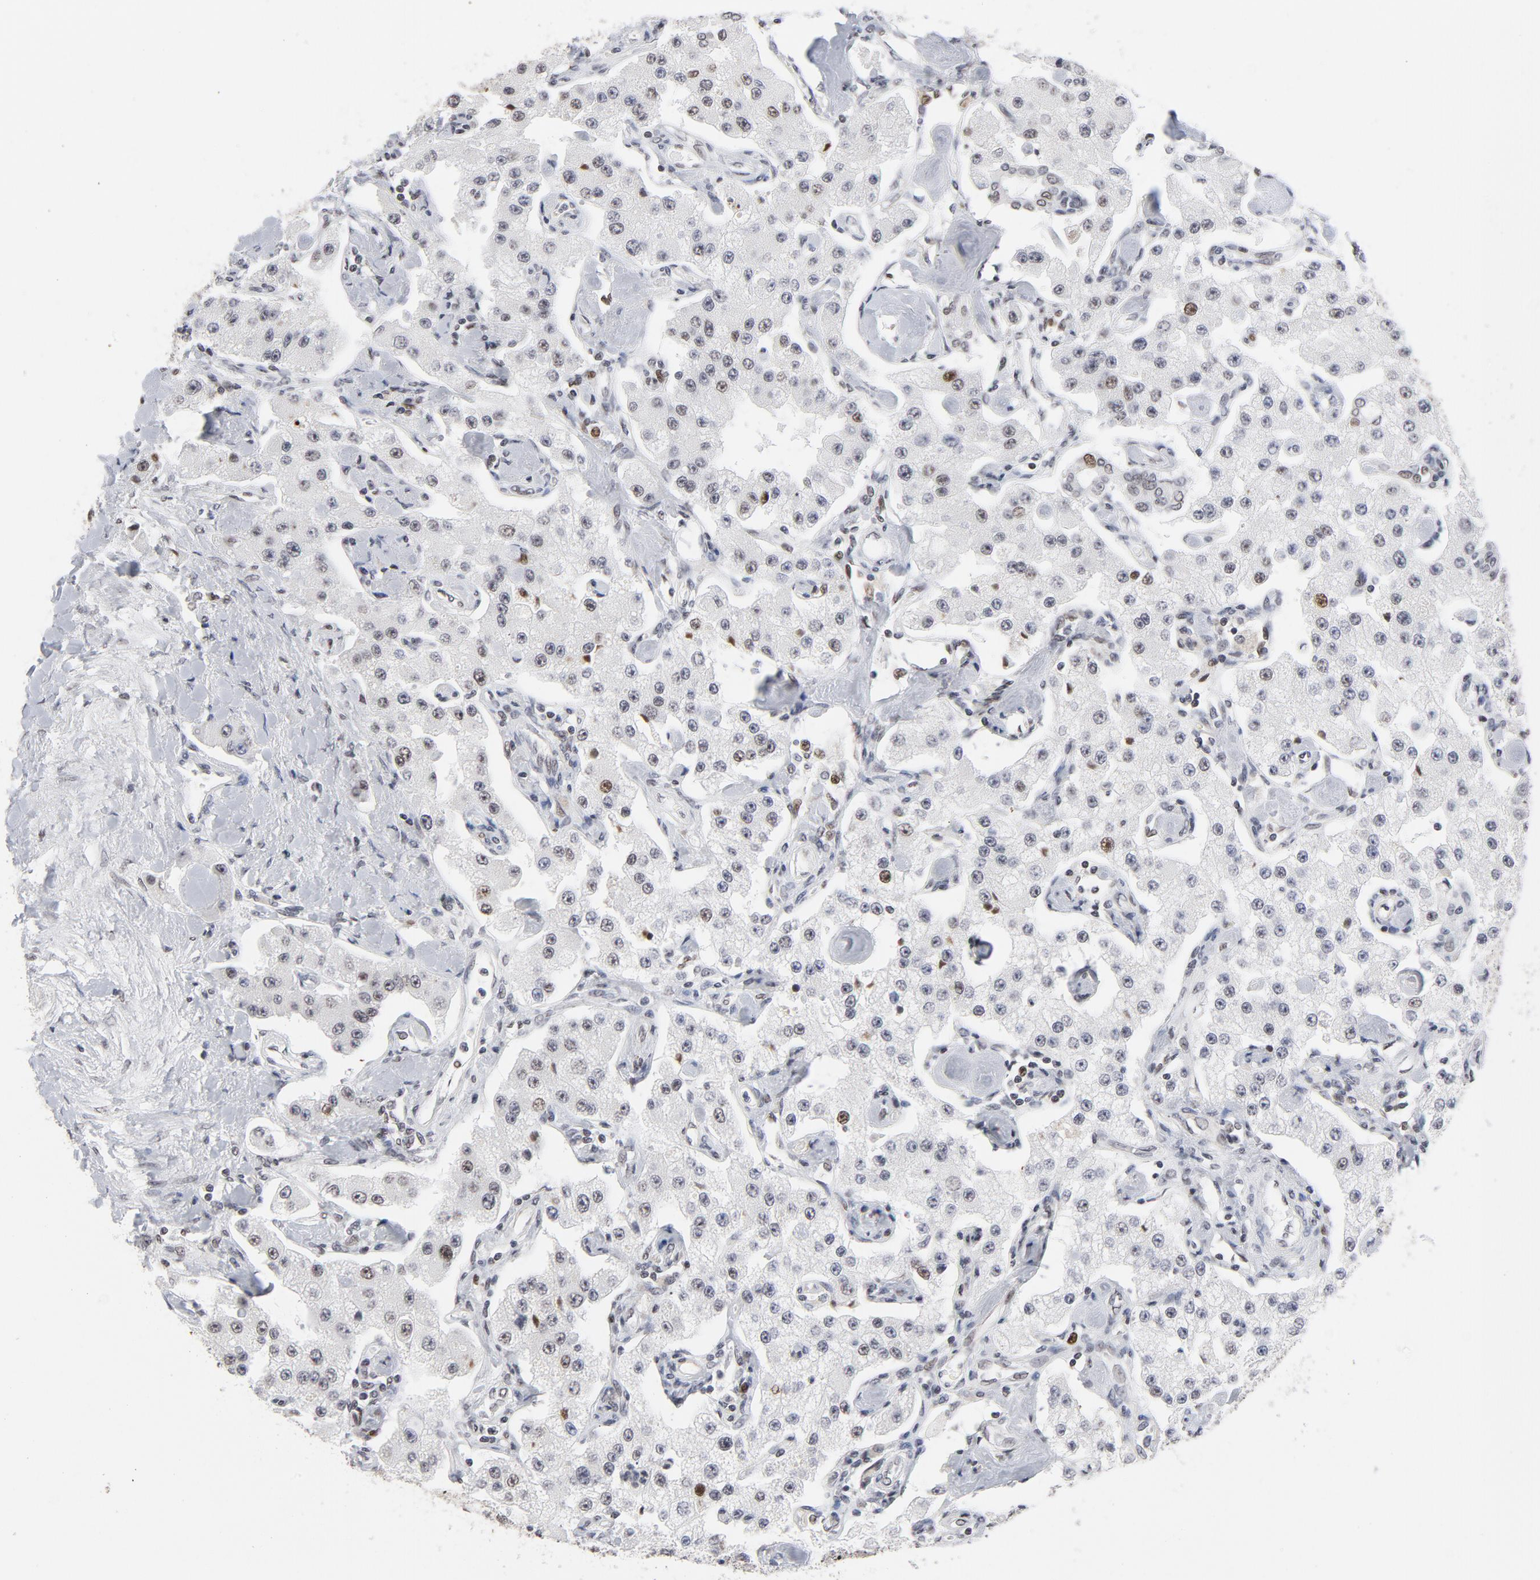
{"staining": {"intensity": "weak", "quantity": "<25%", "location": "nuclear"}, "tissue": "carcinoid", "cell_type": "Tumor cells", "image_type": "cancer", "snomed": [{"axis": "morphology", "description": "Carcinoid, malignant, NOS"}, {"axis": "topography", "description": "Pancreas"}], "caption": "Carcinoid (malignant) stained for a protein using IHC displays no positivity tumor cells.", "gene": "RFC4", "patient": {"sex": "male", "age": 41}}